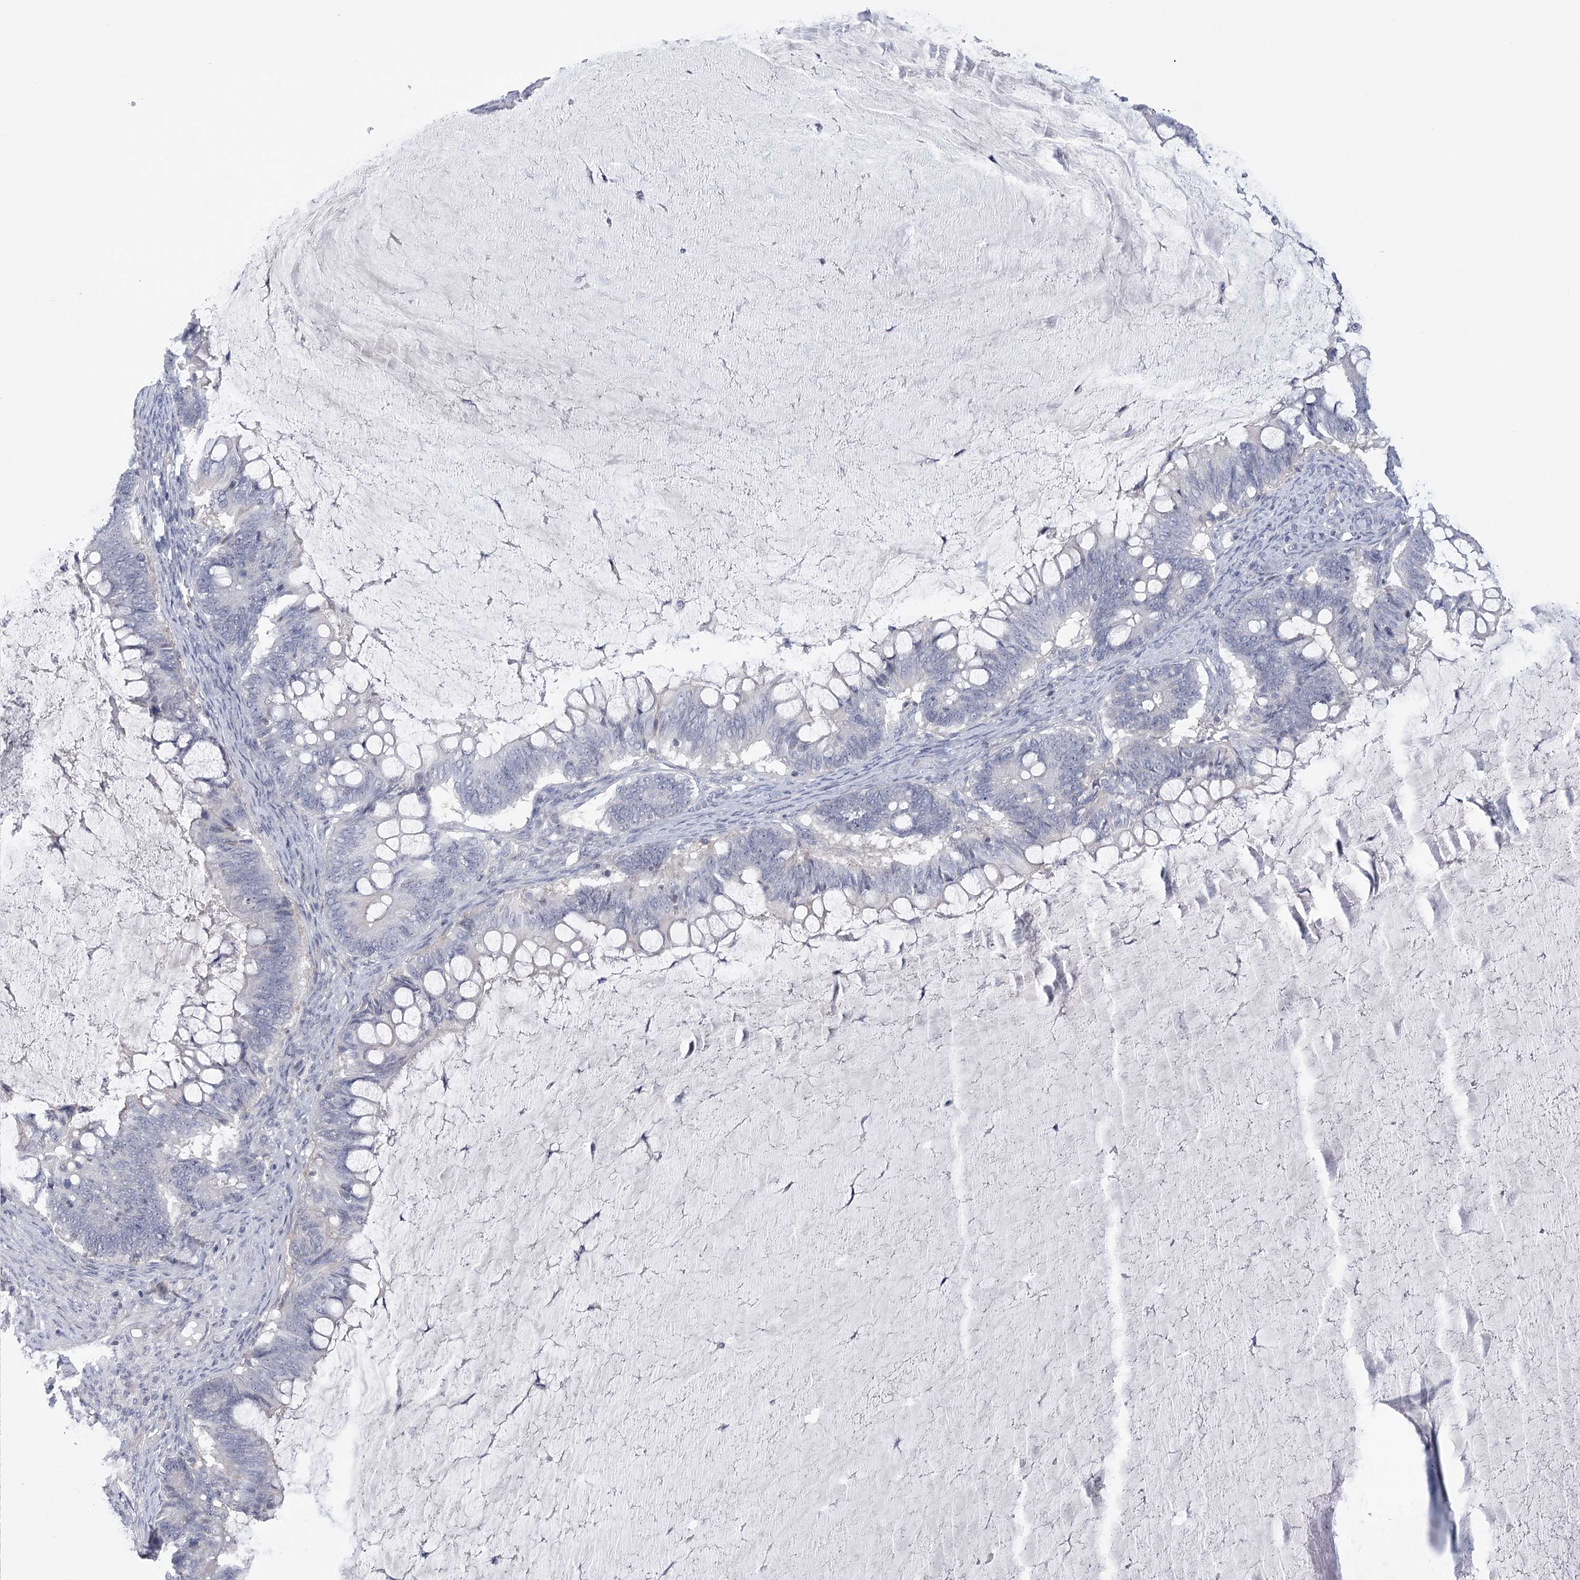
{"staining": {"intensity": "negative", "quantity": "none", "location": "none"}, "tissue": "ovarian cancer", "cell_type": "Tumor cells", "image_type": "cancer", "snomed": [{"axis": "morphology", "description": "Cystadenocarcinoma, mucinous, NOS"}, {"axis": "topography", "description": "Ovary"}], "caption": "High magnification brightfield microscopy of ovarian cancer (mucinous cystadenocarcinoma) stained with DAB (3,3'-diaminobenzidine) (brown) and counterstained with hematoxylin (blue): tumor cells show no significant expression. Brightfield microscopy of IHC stained with DAB (brown) and hematoxylin (blue), captured at high magnification.", "gene": "FAM76B", "patient": {"sex": "female", "age": 61}}